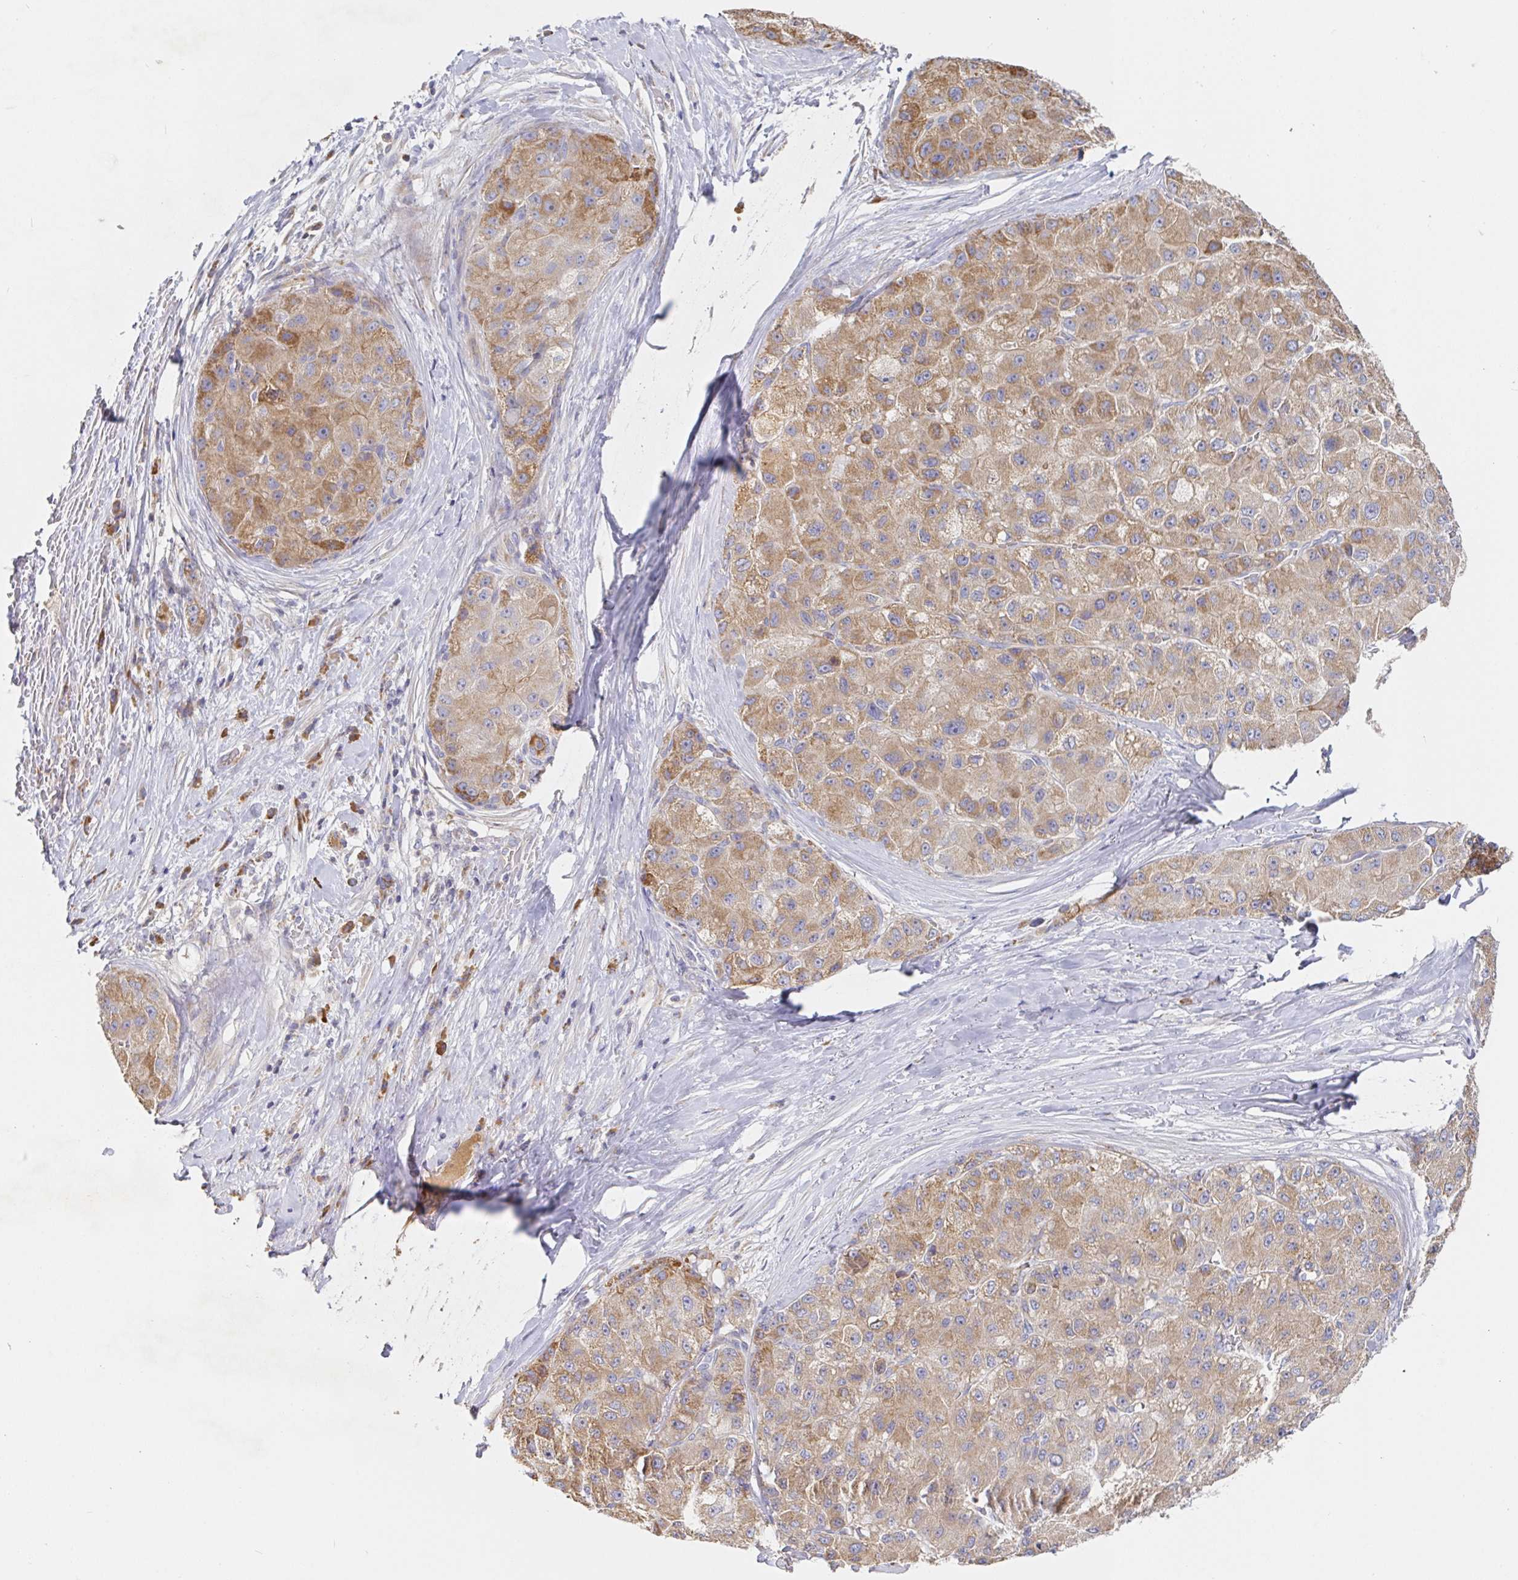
{"staining": {"intensity": "moderate", "quantity": ">75%", "location": "cytoplasmic/membranous"}, "tissue": "liver cancer", "cell_type": "Tumor cells", "image_type": "cancer", "snomed": [{"axis": "morphology", "description": "Carcinoma, Hepatocellular, NOS"}, {"axis": "topography", "description": "Liver"}], "caption": "The immunohistochemical stain labels moderate cytoplasmic/membranous staining in tumor cells of liver hepatocellular carcinoma tissue.", "gene": "IRAK2", "patient": {"sex": "male", "age": 80}}